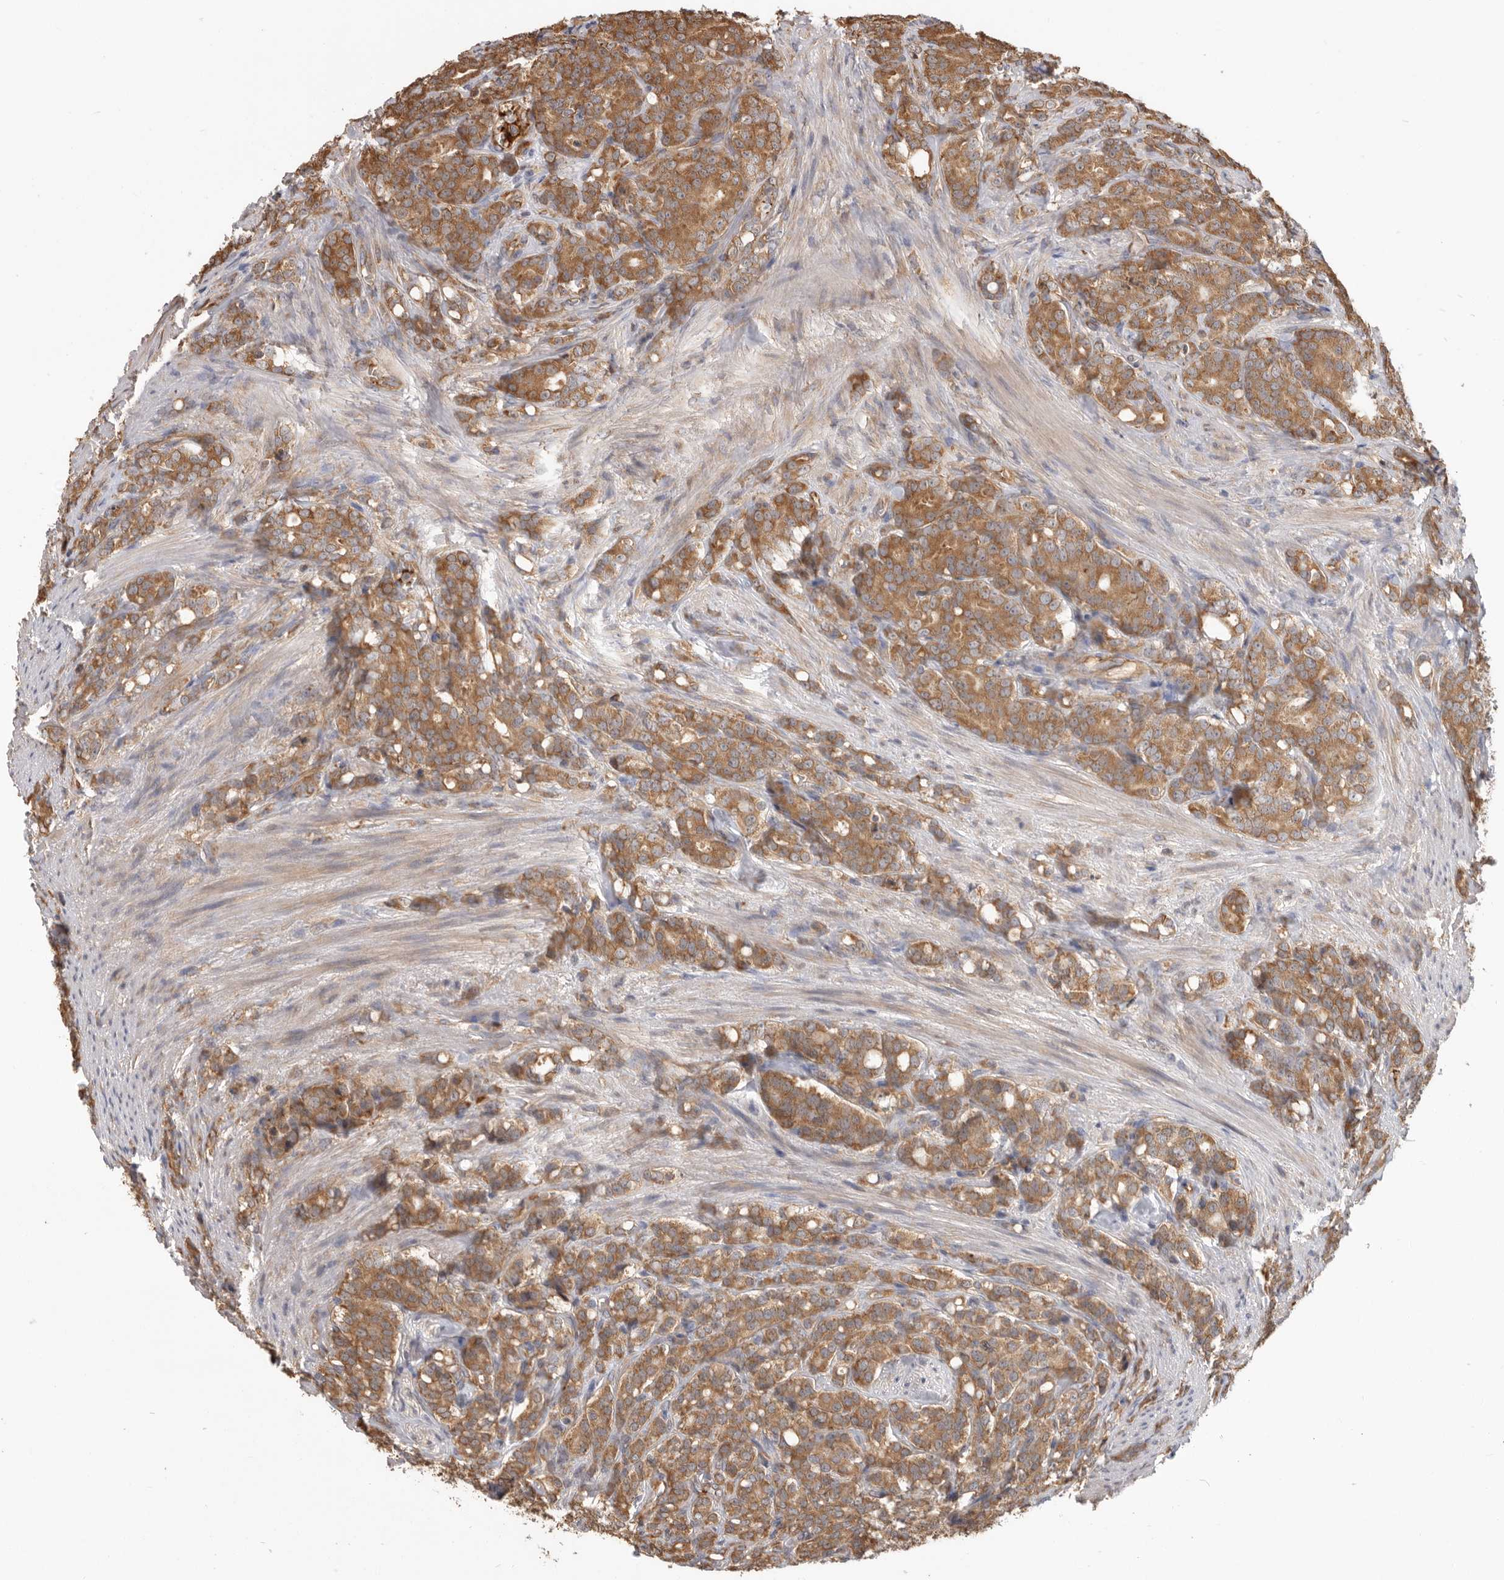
{"staining": {"intensity": "moderate", "quantity": ">75%", "location": "cytoplasmic/membranous"}, "tissue": "prostate cancer", "cell_type": "Tumor cells", "image_type": "cancer", "snomed": [{"axis": "morphology", "description": "Adenocarcinoma, High grade"}, {"axis": "topography", "description": "Prostate"}], "caption": "This is an image of immunohistochemistry (IHC) staining of prostate cancer (adenocarcinoma (high-grade)), which shows moderate positivity in the cytoplasmic/membranous of tumor cells.", "gene": "CDC42BPB", "patient": {"sex": "male", "age": 62}}